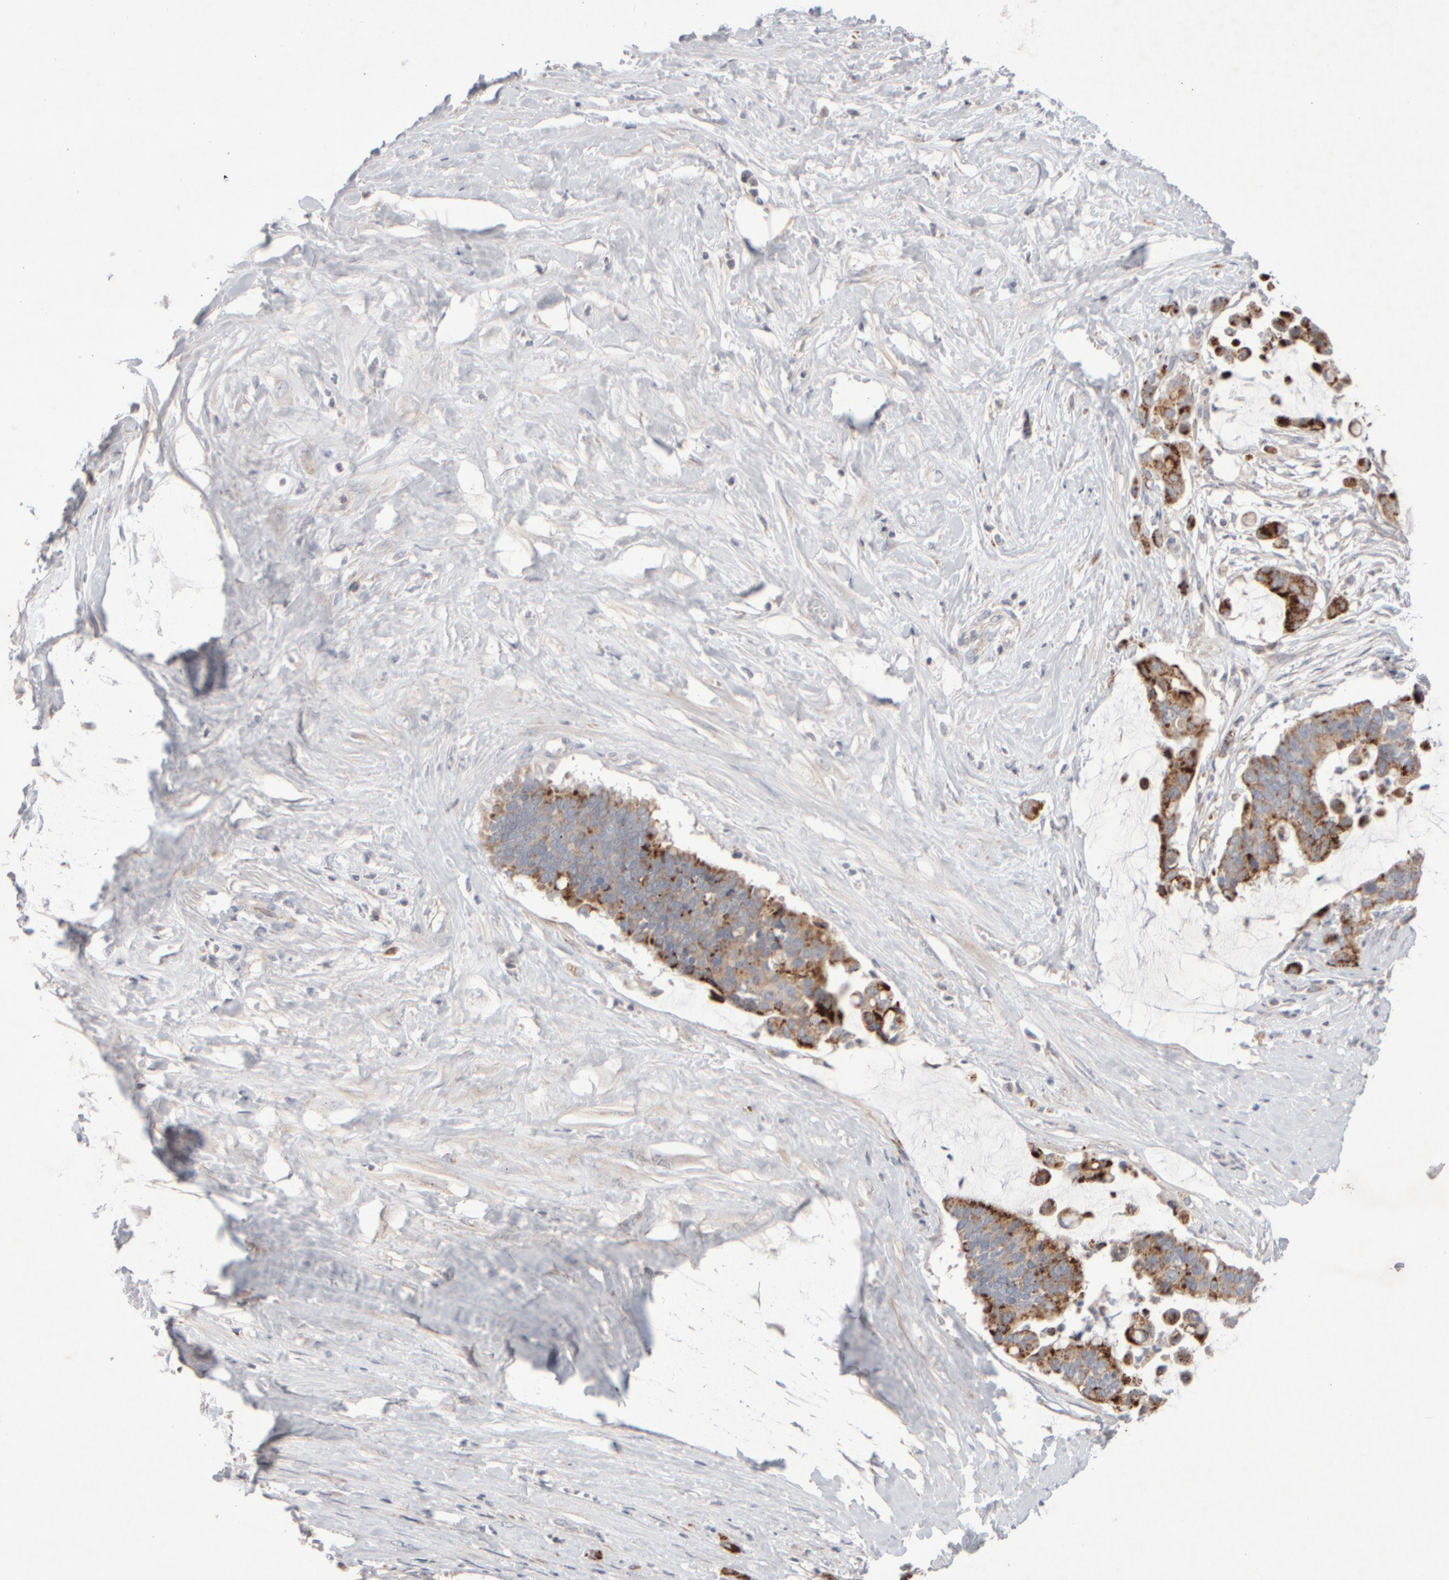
{"staining": {"intensity": "strong", "quantity": ">75%", "location": "cytoplasmic/membranous"}, "tissue": "pancreatic cancer", "cell_type": "Tumor cells", "image_type": "cancer", "snomed": [{"axis": "morphology", "description": "Adenocarcinoma, NOS"}, {"axis": "topography", "description": "Pancreas"}], "caption": "DAB immunohistochemical staining of pancreatic cancer (adenocarcinoma) demonstrates strong cytoplasmic/membranous protein expression in approximately >75% of tumor cells. Nuclei are stained in blue.", "gene": "CHADL", "patient": {"sex": "male", "age": 41}}